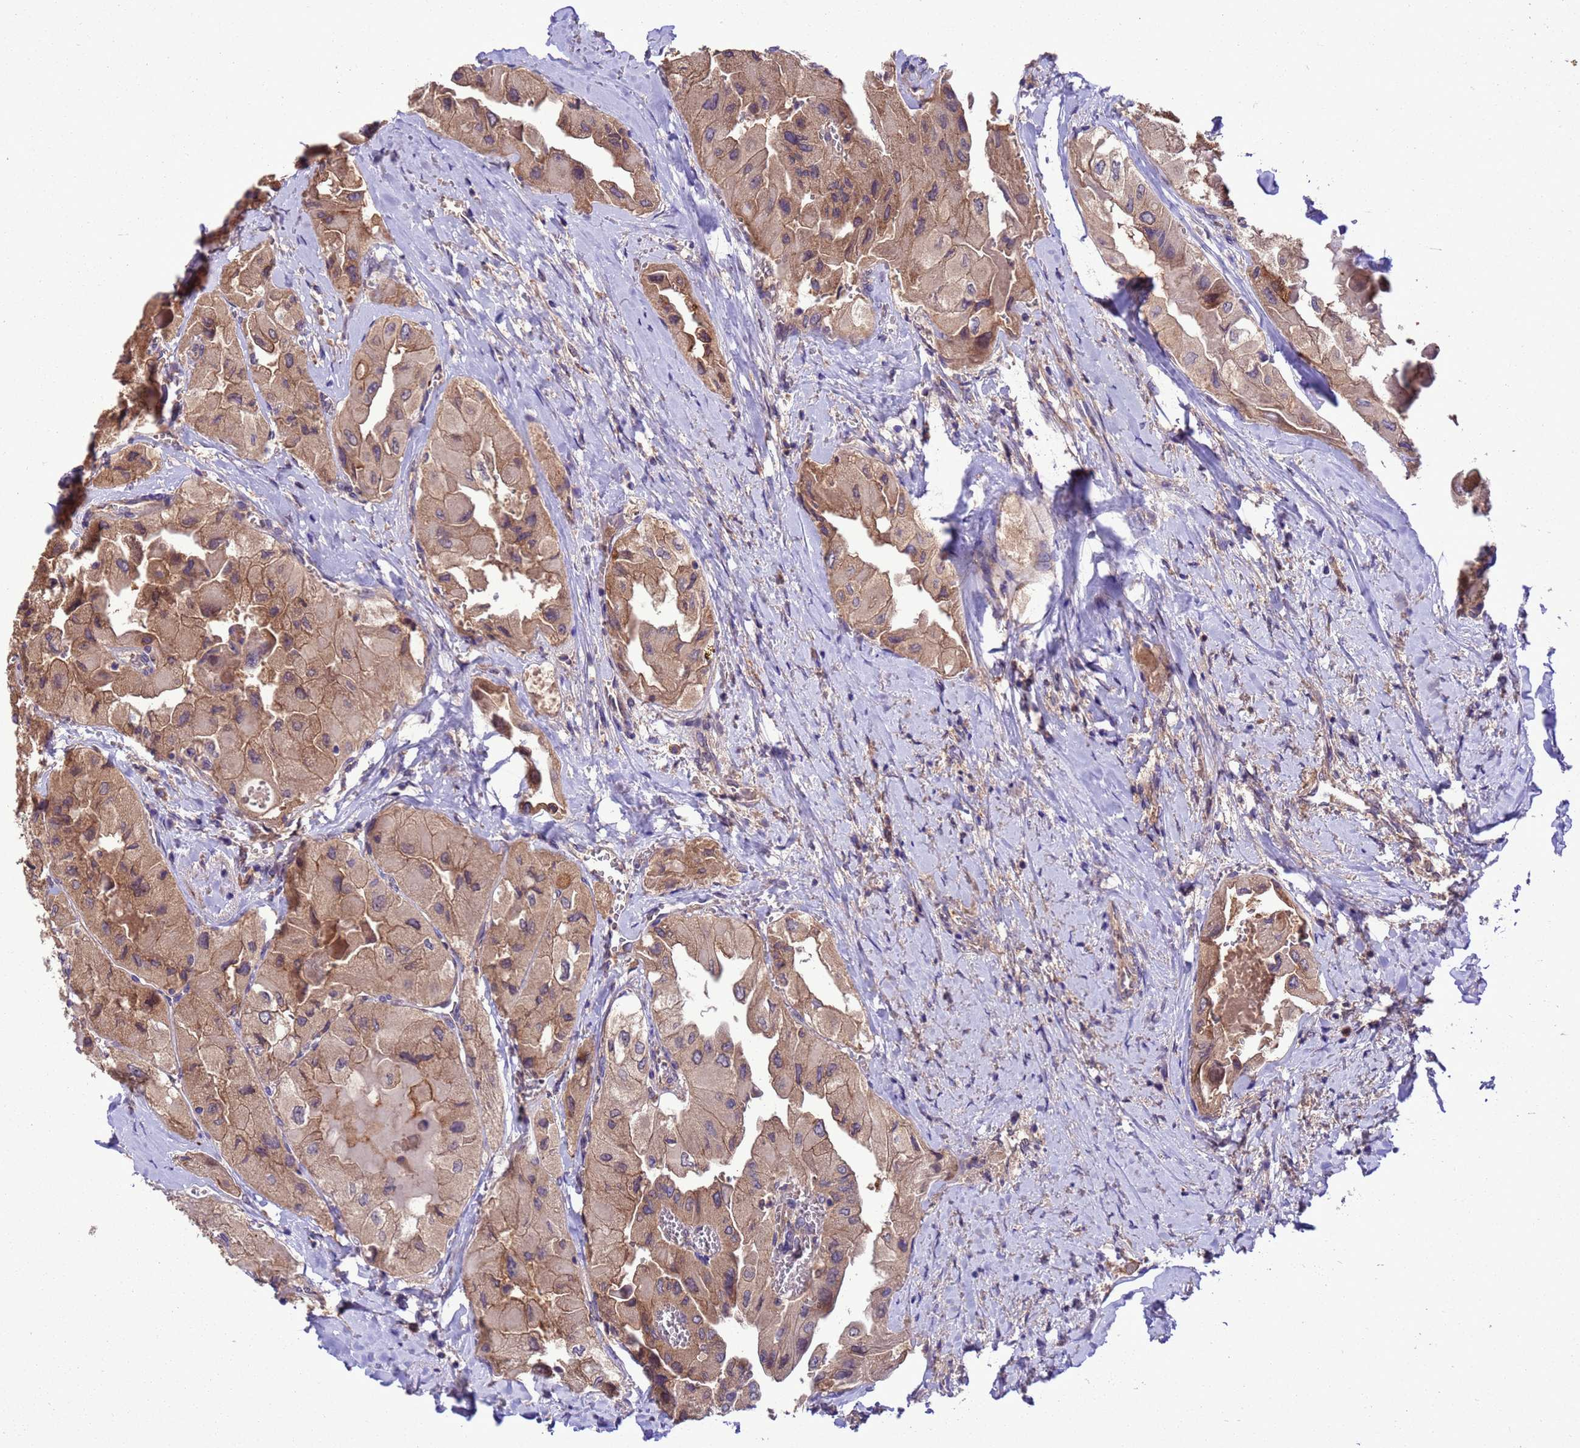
{"staining": {"intensity": "moderate", "quantity": ">75%", "location": "cytoplasmic/membranous"}, "tissue": "thyroid cancer", "cell_type": "Tumor cells", "image_type": "cancer", "snomed": [{"axis": "morphology", "description": "Normal tissue, NOS"}, {"axis": "morphology", "description": "Papillary adenocarcinoma, NOS"}, {"axis": "topography", "description": "Thyroid gland"}], "caption": "Moderate cytoplasmic/membranous staining is identified in about >75% of tumor cells in thyroid cancer. (DAB (3,3'-diaminobenzidine) = brown stain, brightfield microscopy at high magnification).", "gene": "ARHGAP12", "patient": {"sex": "female", "age": 59}}